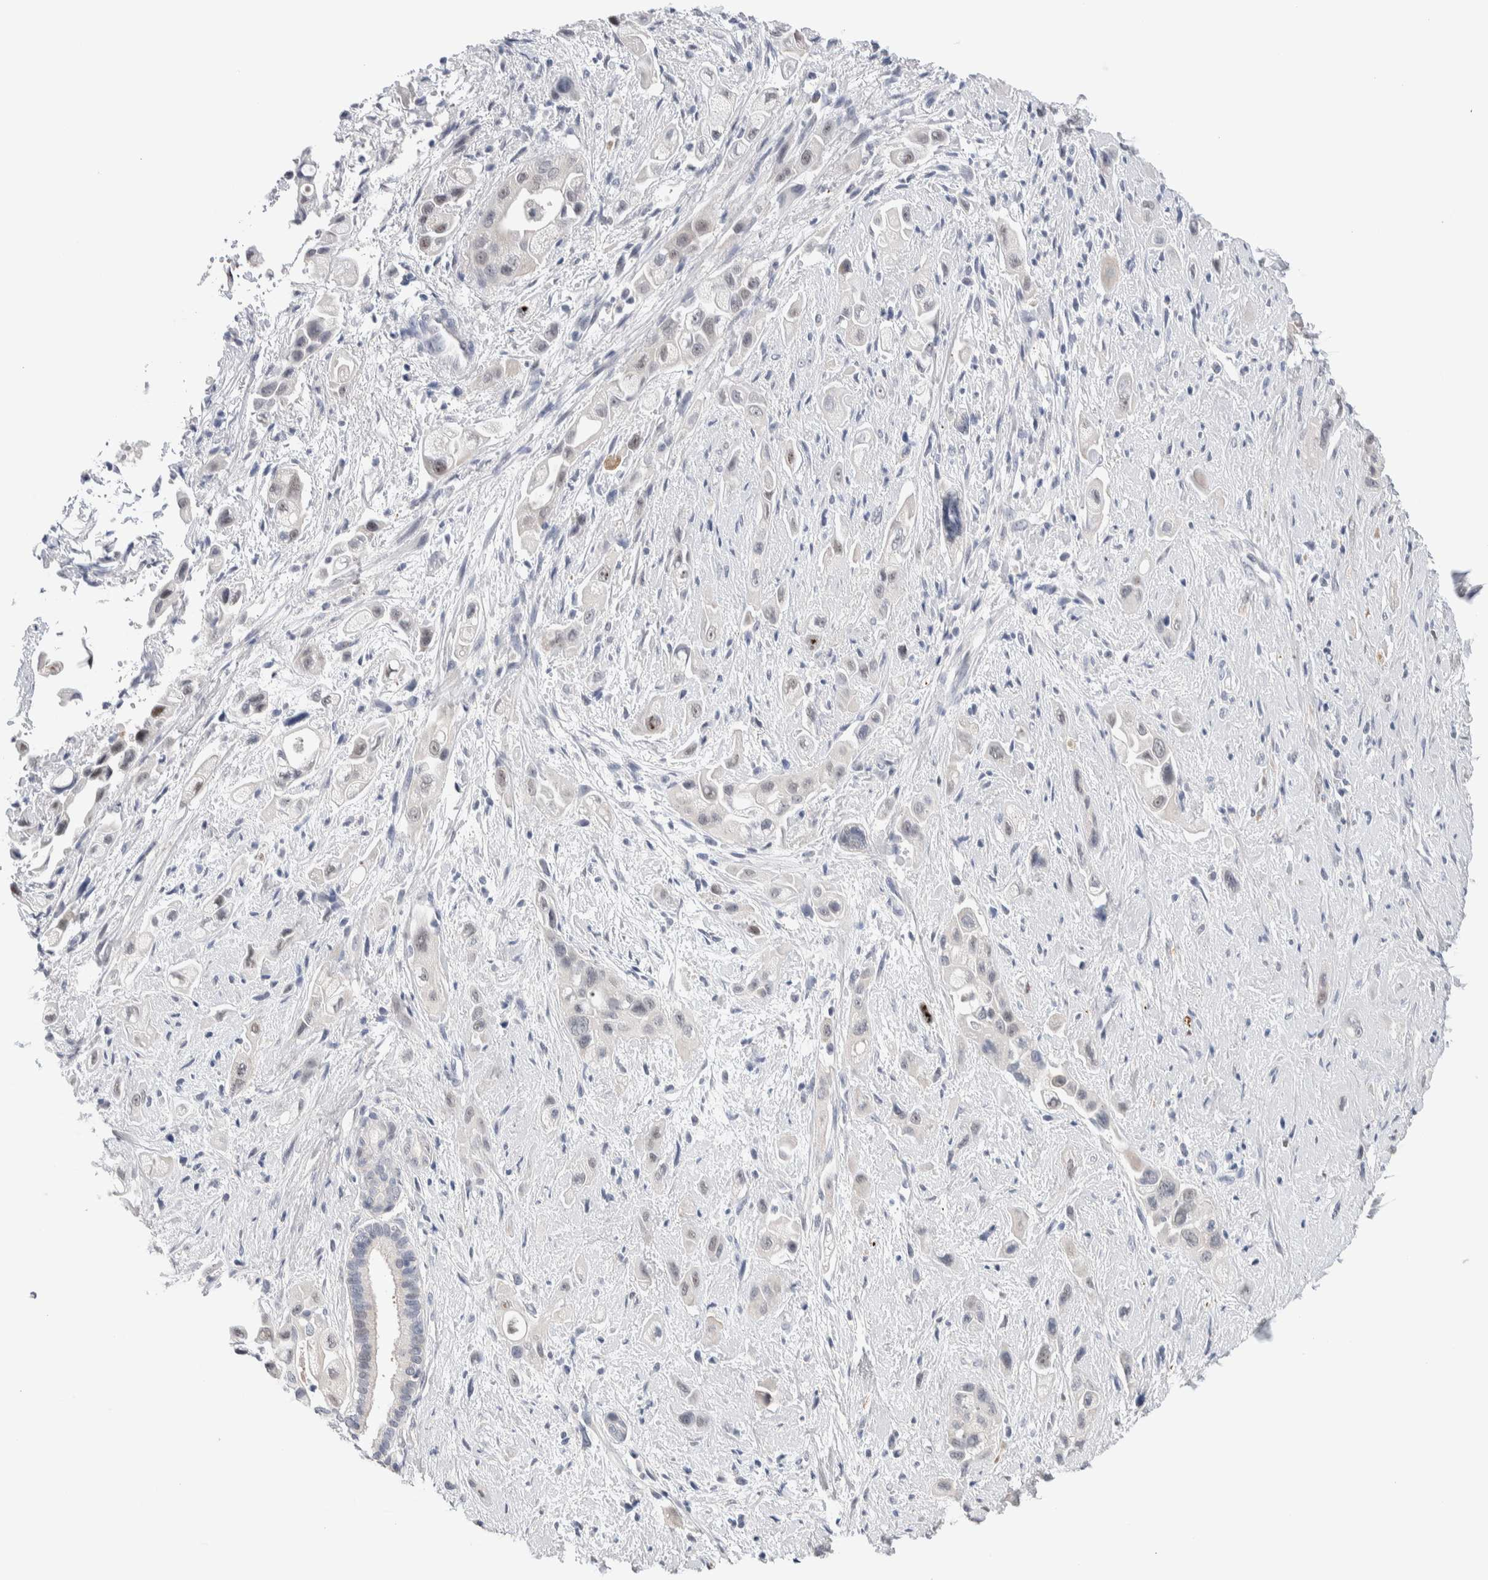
{"staining": {"intensity": "weak", "quantity": "<25%", "location": "nuclear"}, "tissue": "pancreatic cancer", "cell_type": "Tumor cells", "image_type": "cancer", "snomed": [{"axis": "morphology", "description": "Adenocarcinoma, NOS"}, {"axis": "topography", "description": "Pancreas"}], "caption": "IHC histopathology image of neoplastic tissue: pancreatic adenocarcinoma stained with DAB (3,3'-diaminobenzidine) displays no significant protein staining in tumor cells. The staining is performed using DAB (3,3'-diaminobenzidine) brown chromogen with nuclei counter-stained in using hematoxylin.", "gene": "DNAJB6", "patient": {"sex": "female", "age": 66}}